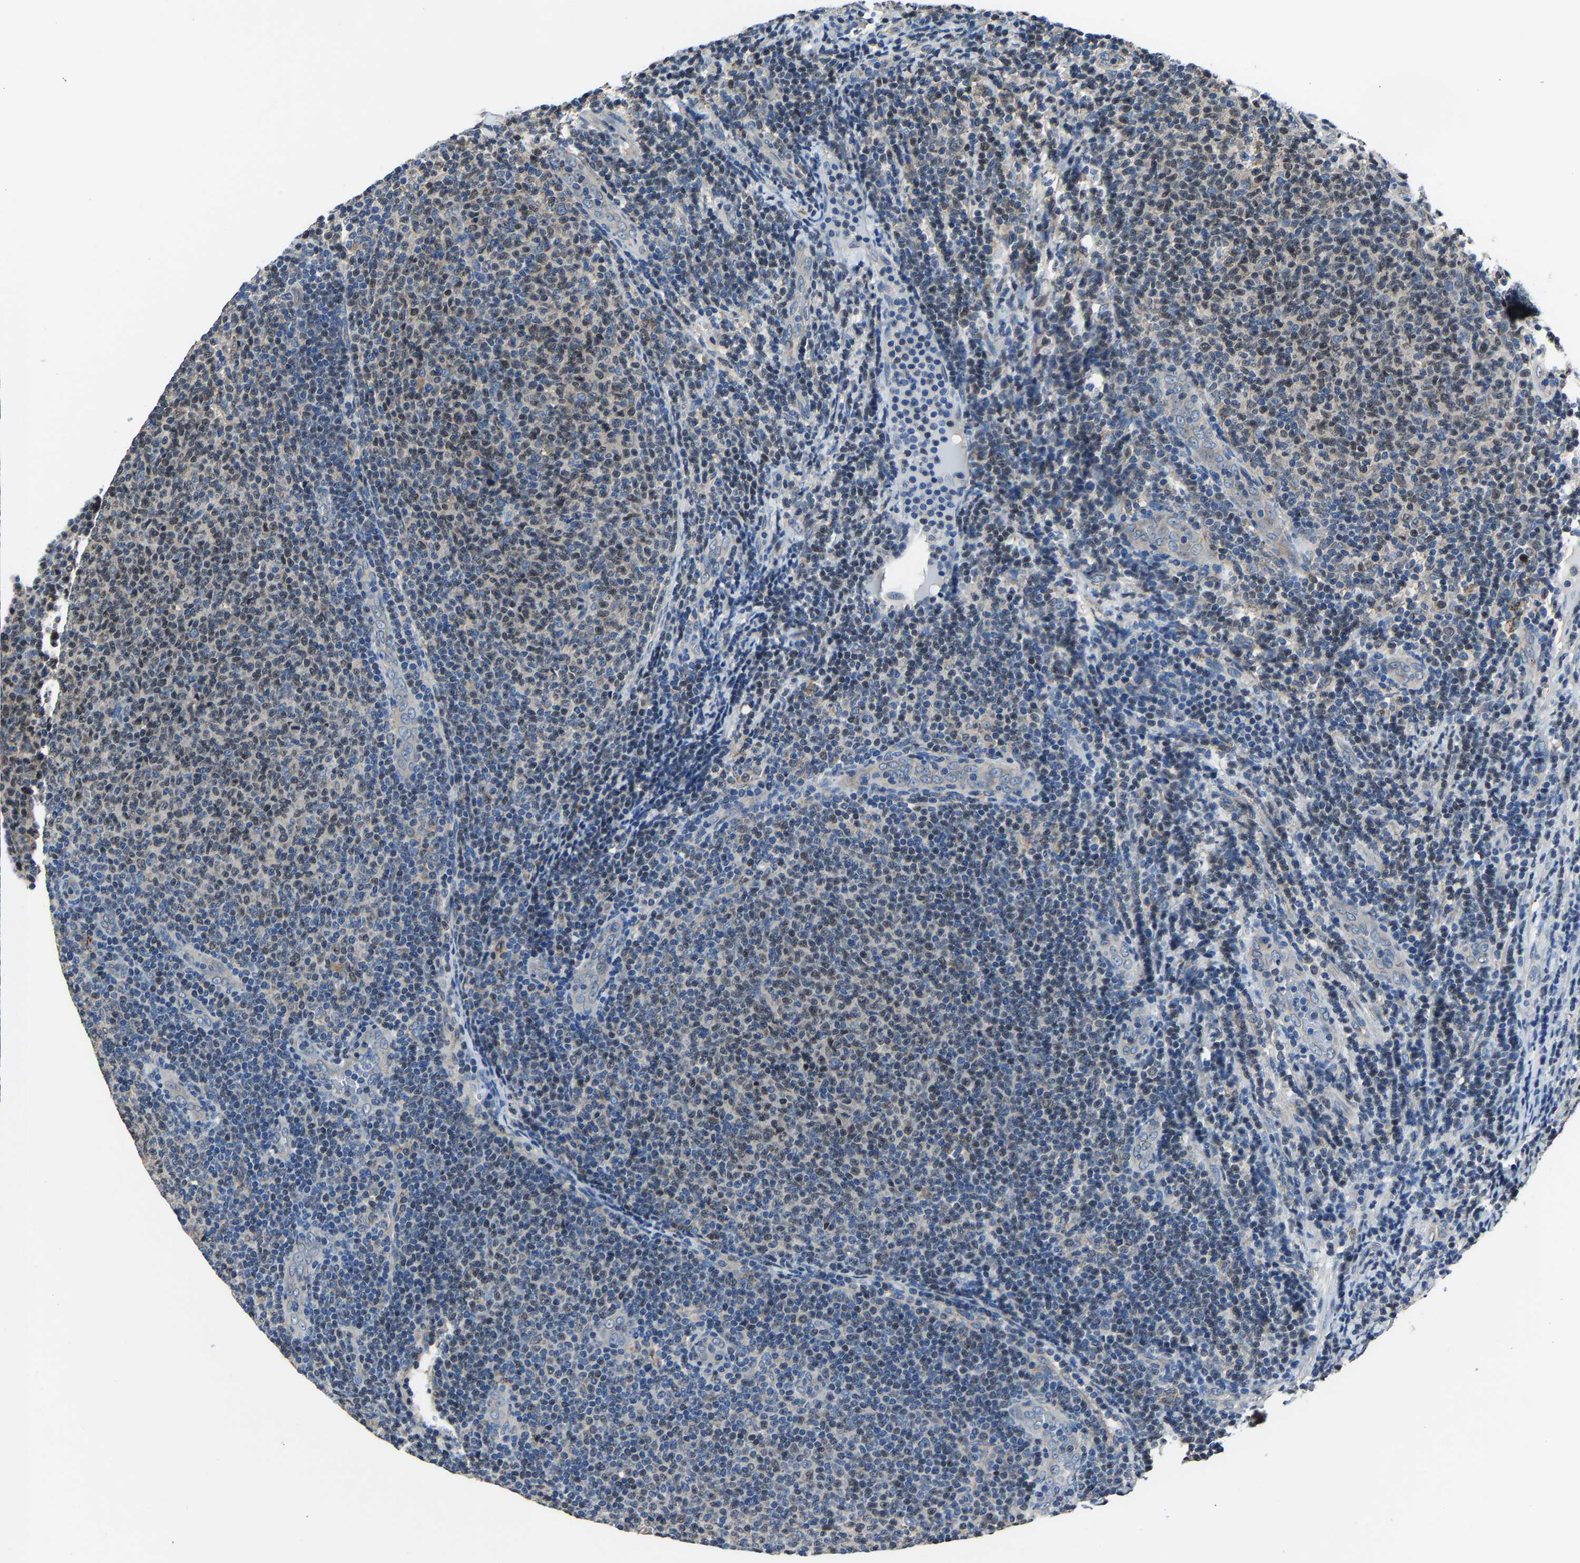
{"staining": {"intensity": "weak", "quantity": "25%-75%", "location": "nuclear"}, "tissue": "lymphoma", "cell_type": "Tumor cells", "image_type": "cancer", "snomed": [{"axis": "morphology", "description": "Malignant lymphoma, non-Hodgkin's type, Low grade"}, {"axis": "topography", "description": "Lymph node"}], "caption": "This is a micrograph of immunohistochemistry (IHC) staining of malignant lymphoma, non-Hodgkin's type (low-grade), which shows weak positivity in the nuclear of tumor cells.", "gene": "STRBP", "patient": {"sex": "male", "age": 66}}